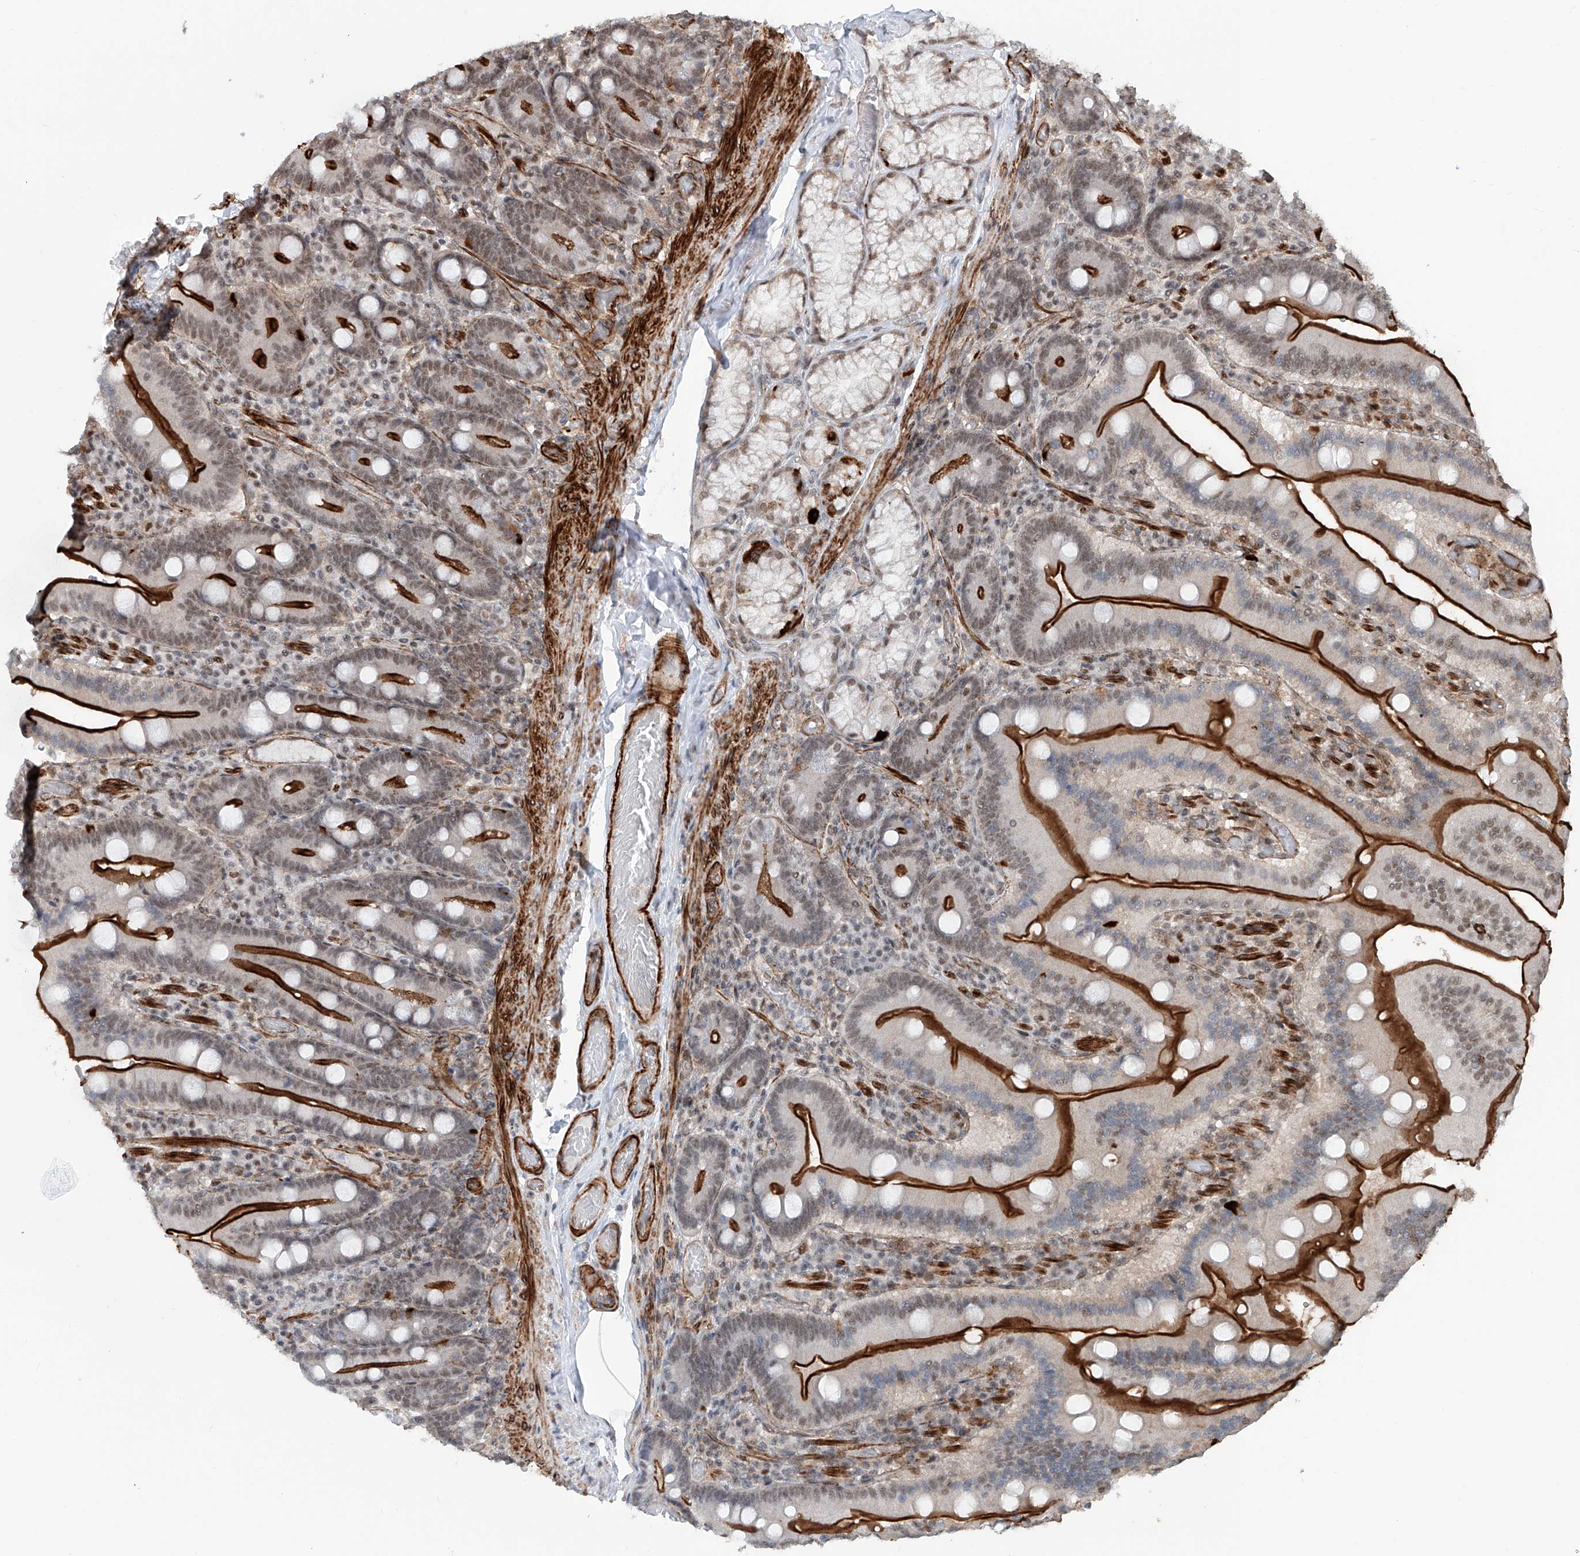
{"staining": {"intensity": "strong", "quantity": "25%-75%", "location": "cytoplasmic/membranous,nuclear"}, "tissue": "duodenum", "cell_type": "Glandular cells", "image_type": "normal", "snomed": [{"axis": "morphology", "description": "Normal tissue, NOS"}, {"axis": "topography", "description": "Duodenum"}], "caption": "A brown stain shows strong cytoplasmic/membranous,nuclear staining of a protein in glandular cells of unremarkable duodenum.", "gene": "SDE2", "patient": {"sex": "female", "age": 62}}